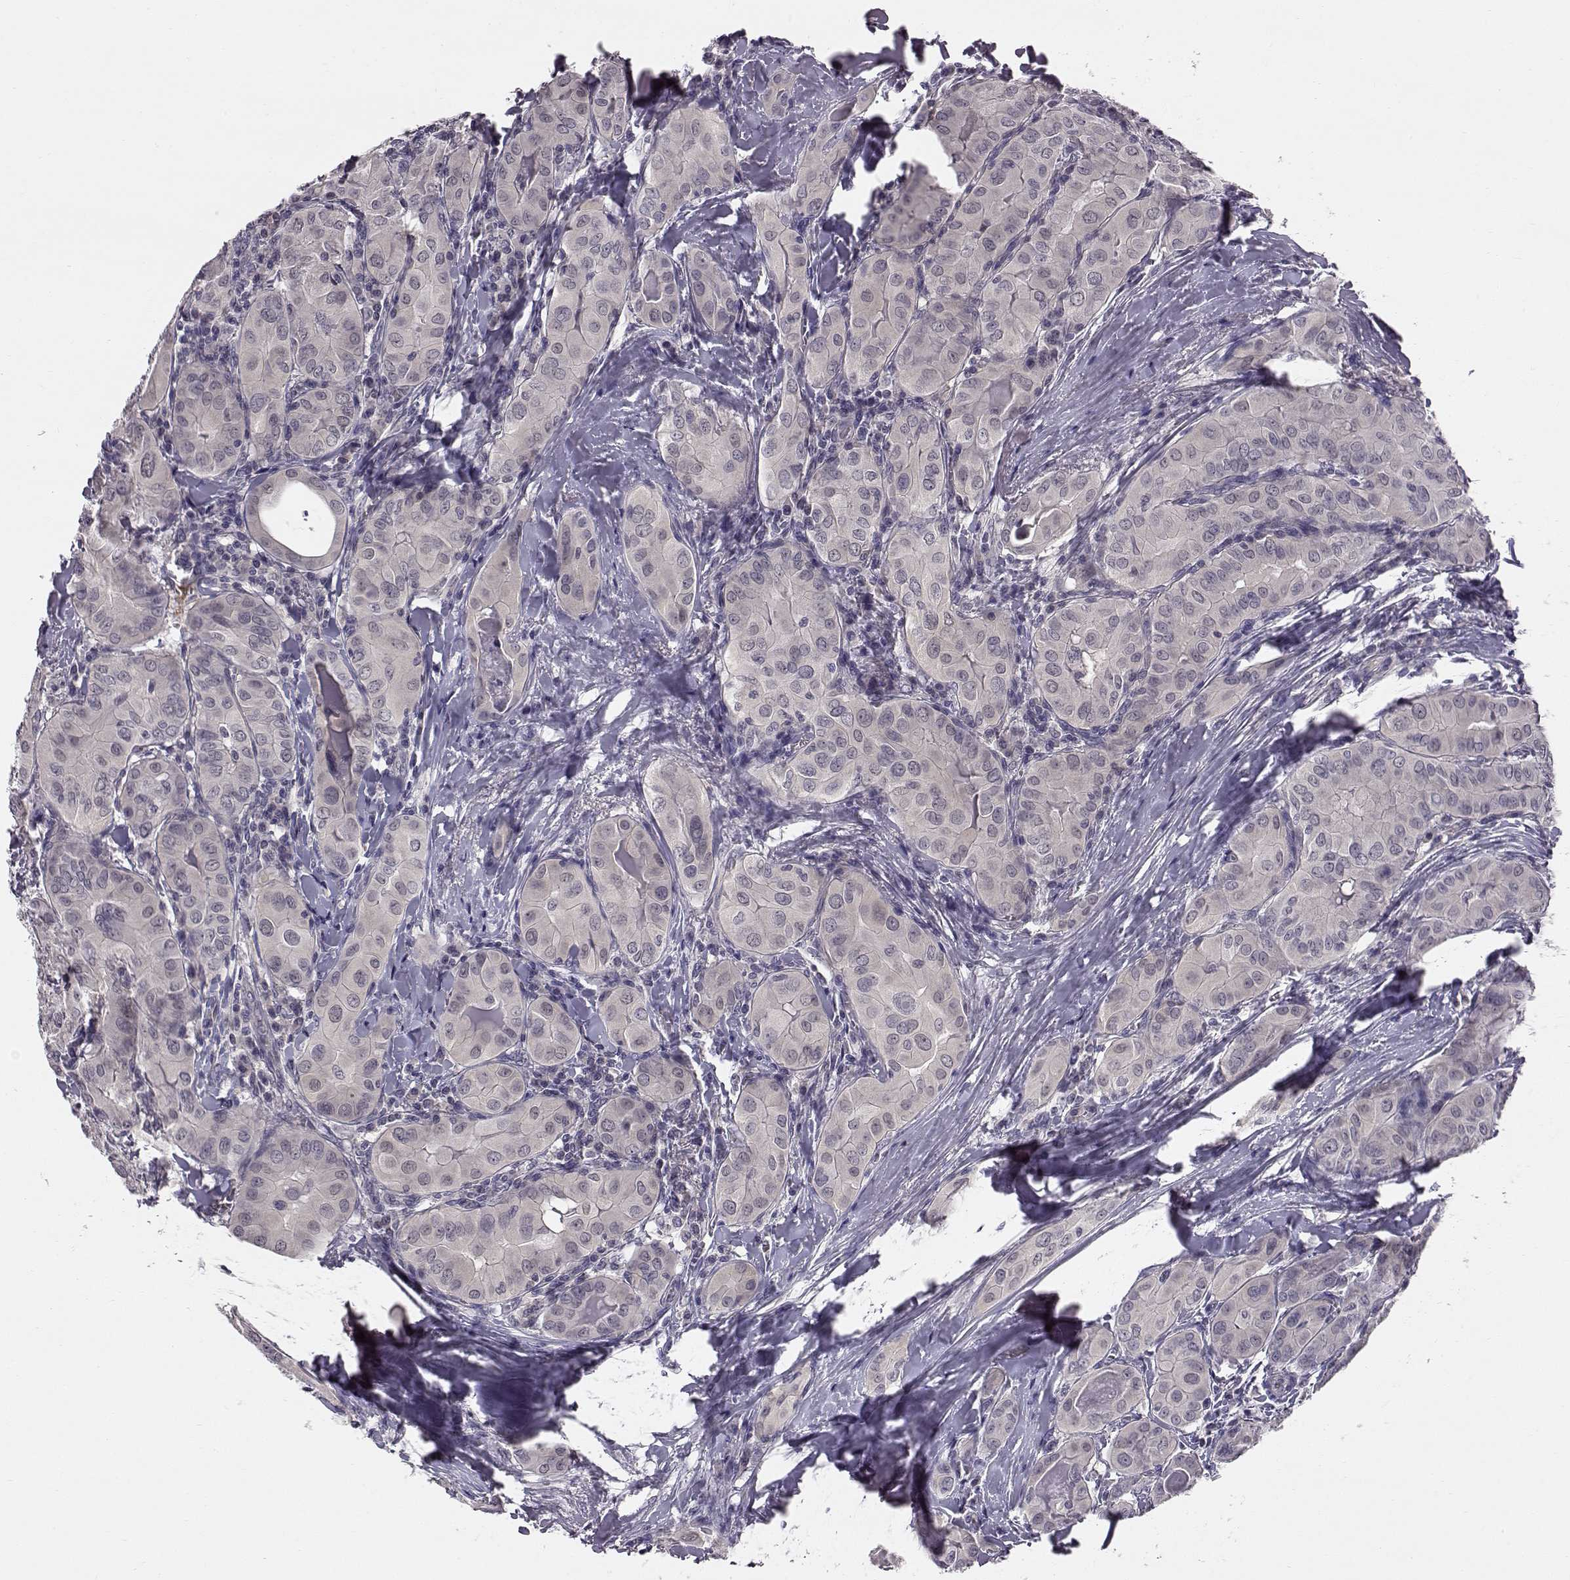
{"staining": {"intensity": "negative", "quantity": "none", "location": "none"}, "tissue": "thyroid cancer", "cell_type": "Tumor cells", "image_type": "cancer", "snomed": [{"axis": "morphology", "description": "Papillary adenocarcinoma, NOS"}, {"axis": "topography", "description": "Thyroid gland"}], "caption": "Immunohistochemistry image of neoplastic tissue: papillary adenocarcinoma (thyroid) stained with DAB (3,3'-diaminobenzidine) demonstrates no significant protein expression in tumor cells. (DAB (3,3'-diaminobenzidine) immunohistochemistry (IHC) with hematoxylin counter stain).", "gene": "C10orf62", "patient": {"sex": "female", "age": 37}}